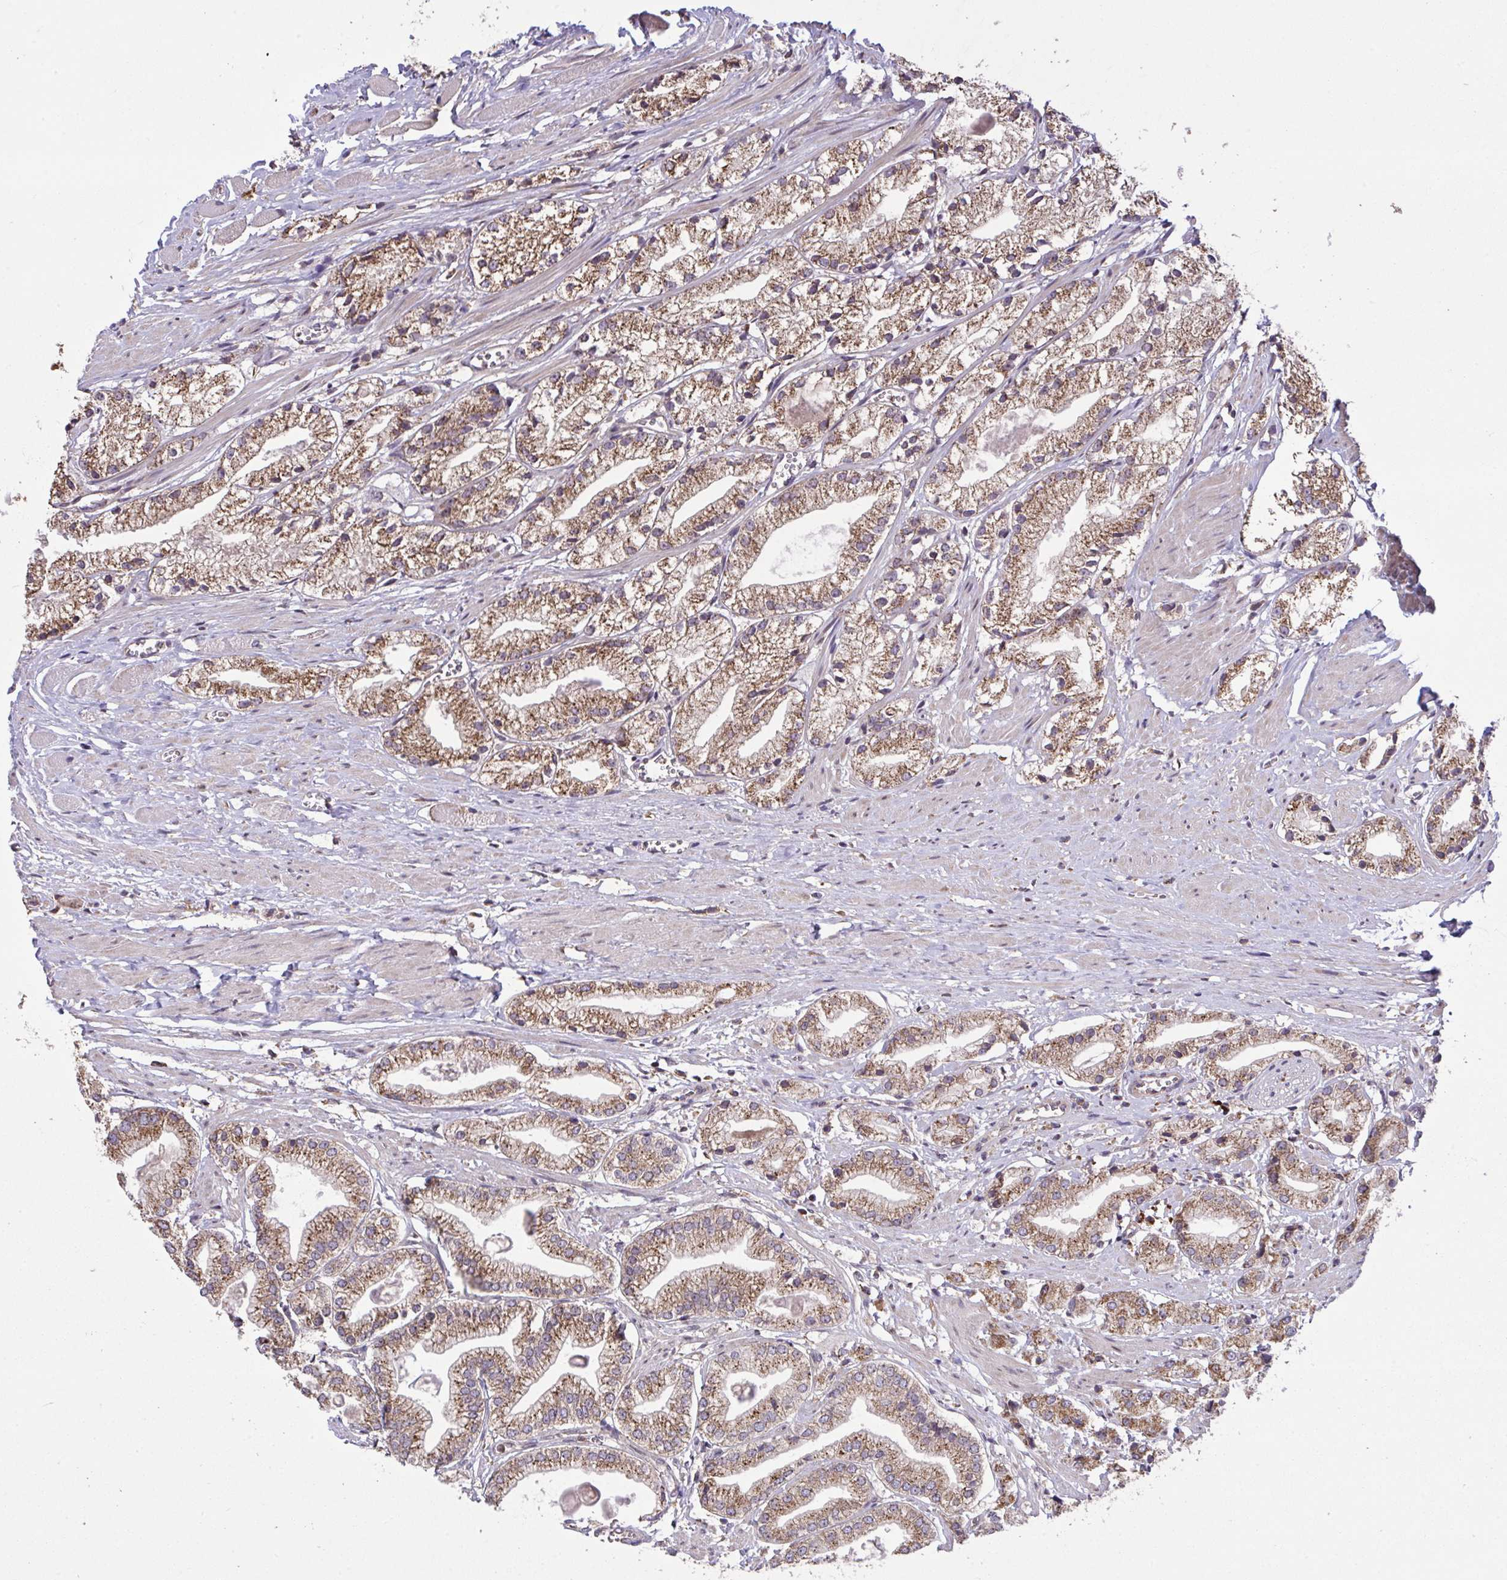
{"staining": {"intensity": "moderate", "quantity": ">75%", "location": "cytoplasmic/membranous"}, "tissue": "prostate cancer", "cell_type": "Tumor cells", "image_type": "cancer", "snomed": [{"axis": "morphology", "description": "Adenocarcinoma, Low grade"}, {"axis": "topography", "description": "Prostate"}], "caption": "Prostate cancer (adenocarcinoma (low-grade)) stained with DAB immunohistochemistry demonstrates medium levels of moderate cytoplasmic/membranous expression in approximately >75% of tumor cells. The staining is performed using DAB brown chromogen to label protein expression. The nuclei are counter-stained blue using hematoxylin.", "gene": "PPM1H", "patient": {"sex": "male", "age": 69}}